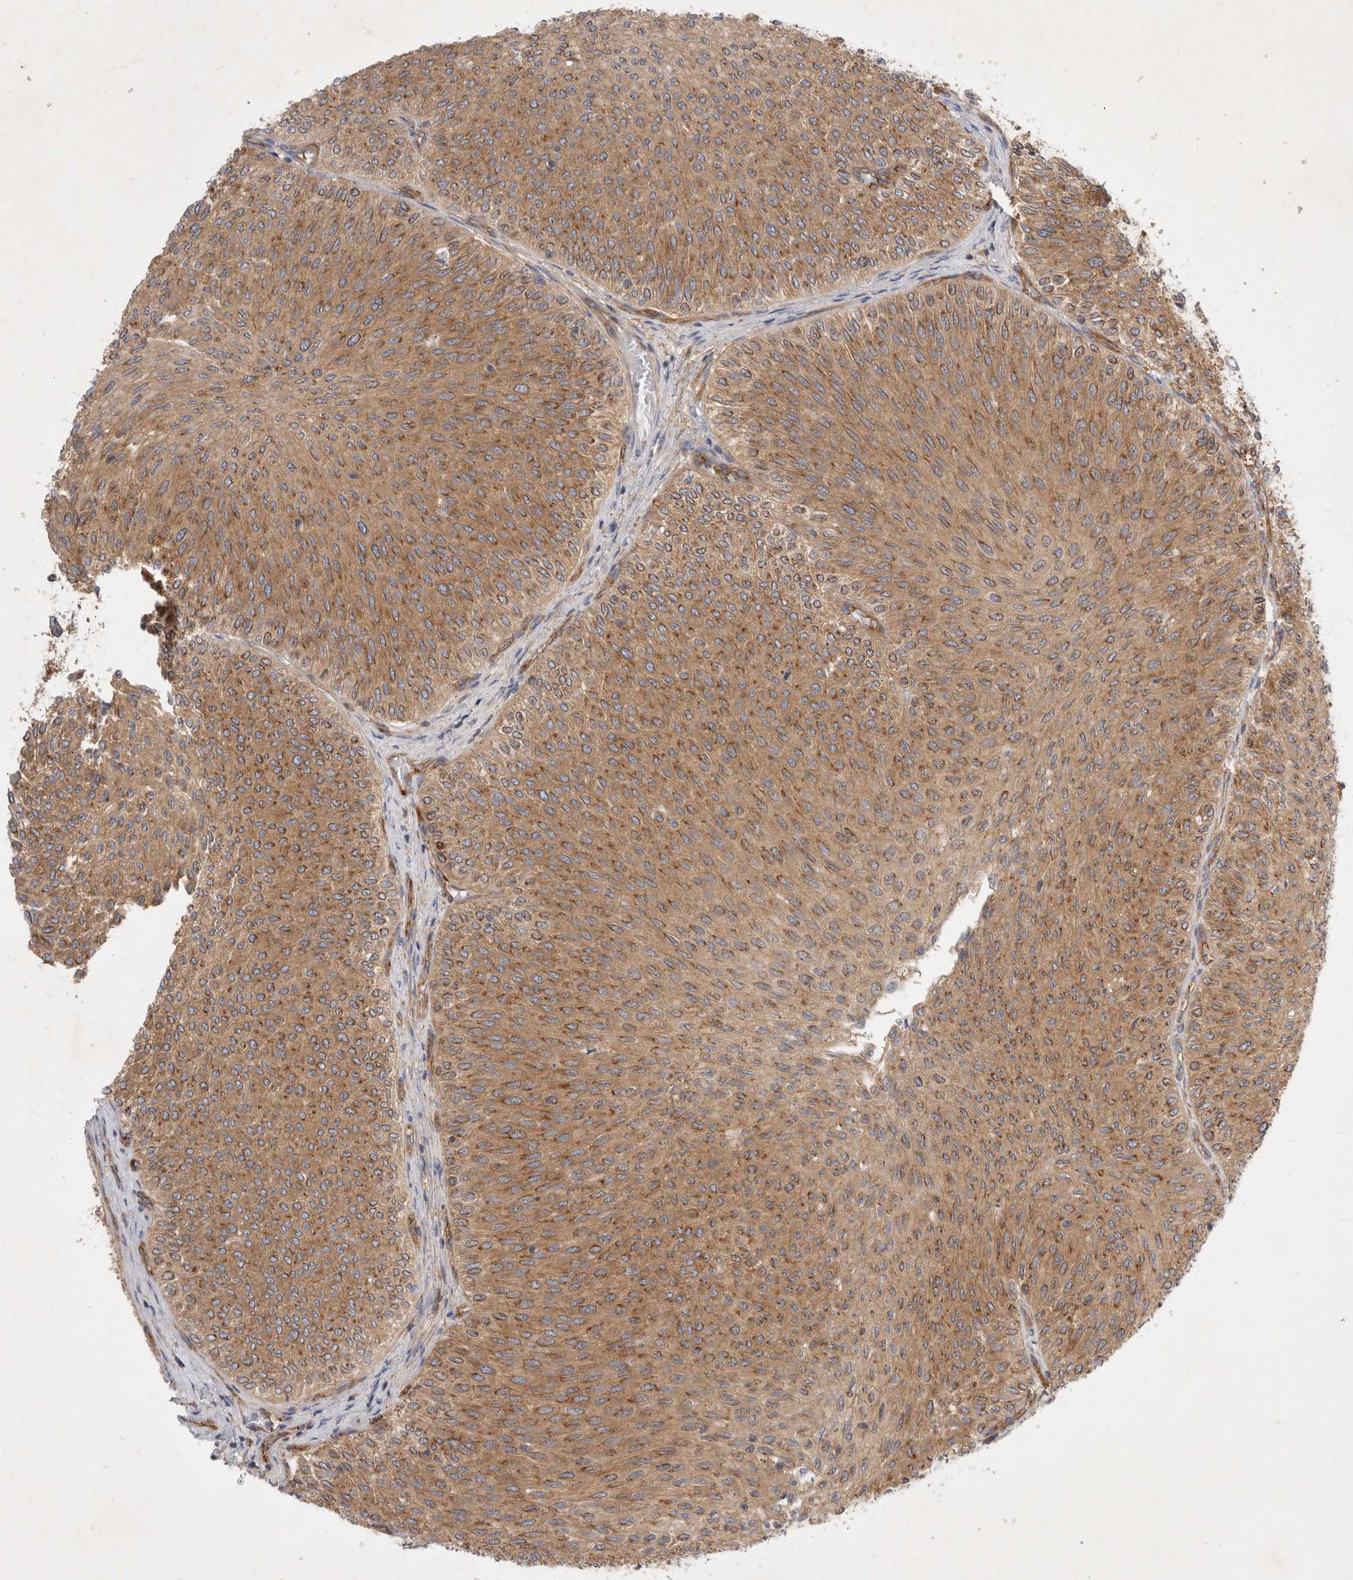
{"staining": {"intensity": "moderate", "quantity": ">75%", "location": "cytoplasmic/membranous"}, "tissue": "urothelial cancer", "cell_type": "Tumor cells", "image_type": "cancer", "snomed": [{"axis": "morphology", "description": "Urothelial carcinoma, Low grade"}, {"axis": "topography", "description": "Urinary bladder"}], "caption": "Immunohistochemical staining of urothelial cancer exhibits medium levels of moderate cytoplasmic/membranous protein positivity in approximately >75% of tumor cells.", "gene": "GPR150", "patient": {"sex": "male", "age": 78}}